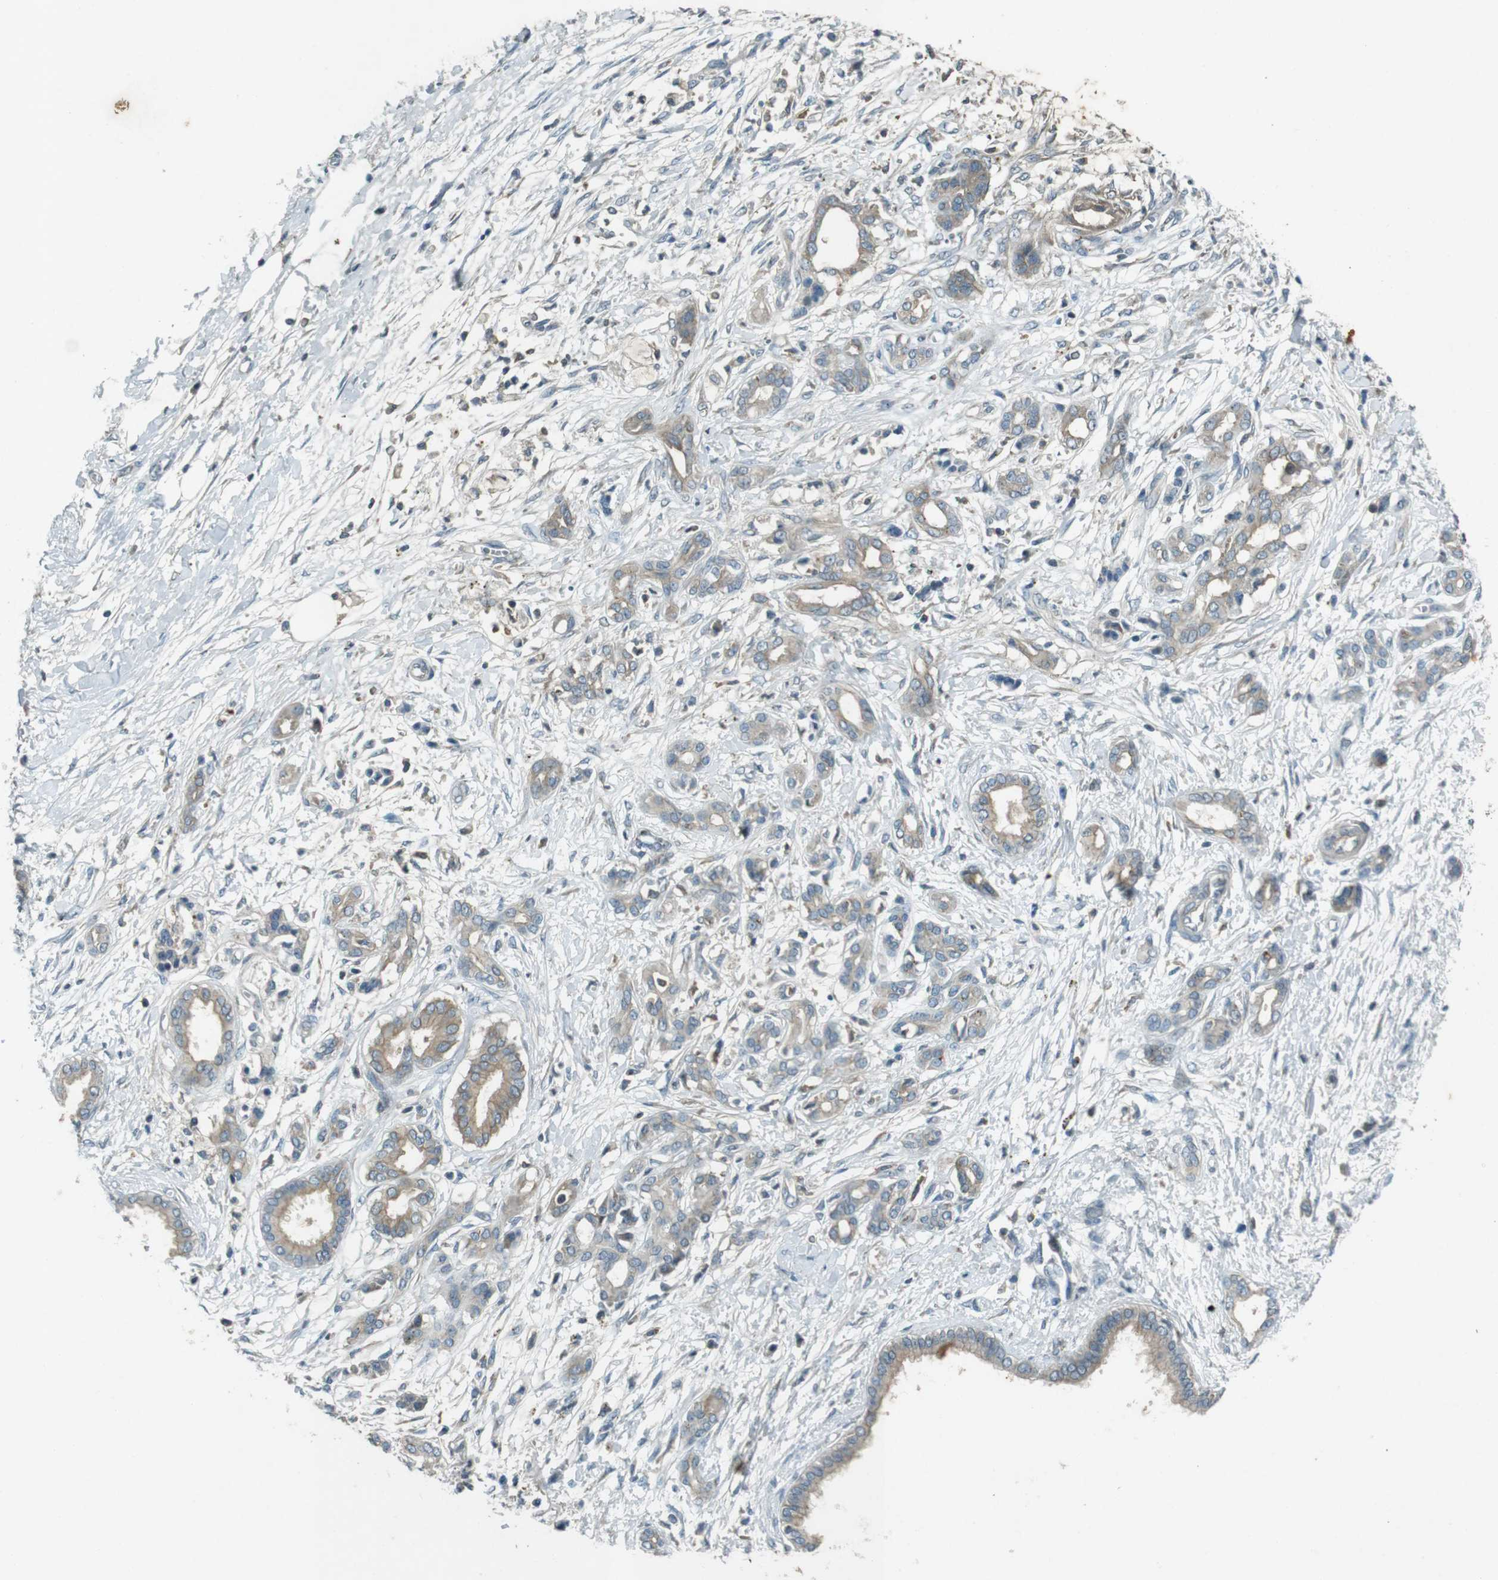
{"staining": {"intensity": "weak", "quantity": ">75%", "location": "cytoplasmic/membranous"}, "tissue": "pancreatic cancer", "cell_type": "Tumor cells", "image_type": "cancer", "snomed": [{"axis": "morphology", "description": "Adenocarcinoma, NOS"}, {"axis": "topography", "description": "Pancreas"}], "caption": "Immunohistochemical staining of pancreatic cancer (adenocarcinoma) shows low levels of weak cytoplasmic/membranous expression in approximately >75% of tumor cells.", "gene": "ZYX", "patient": {"sex": "male", "age": 56}}